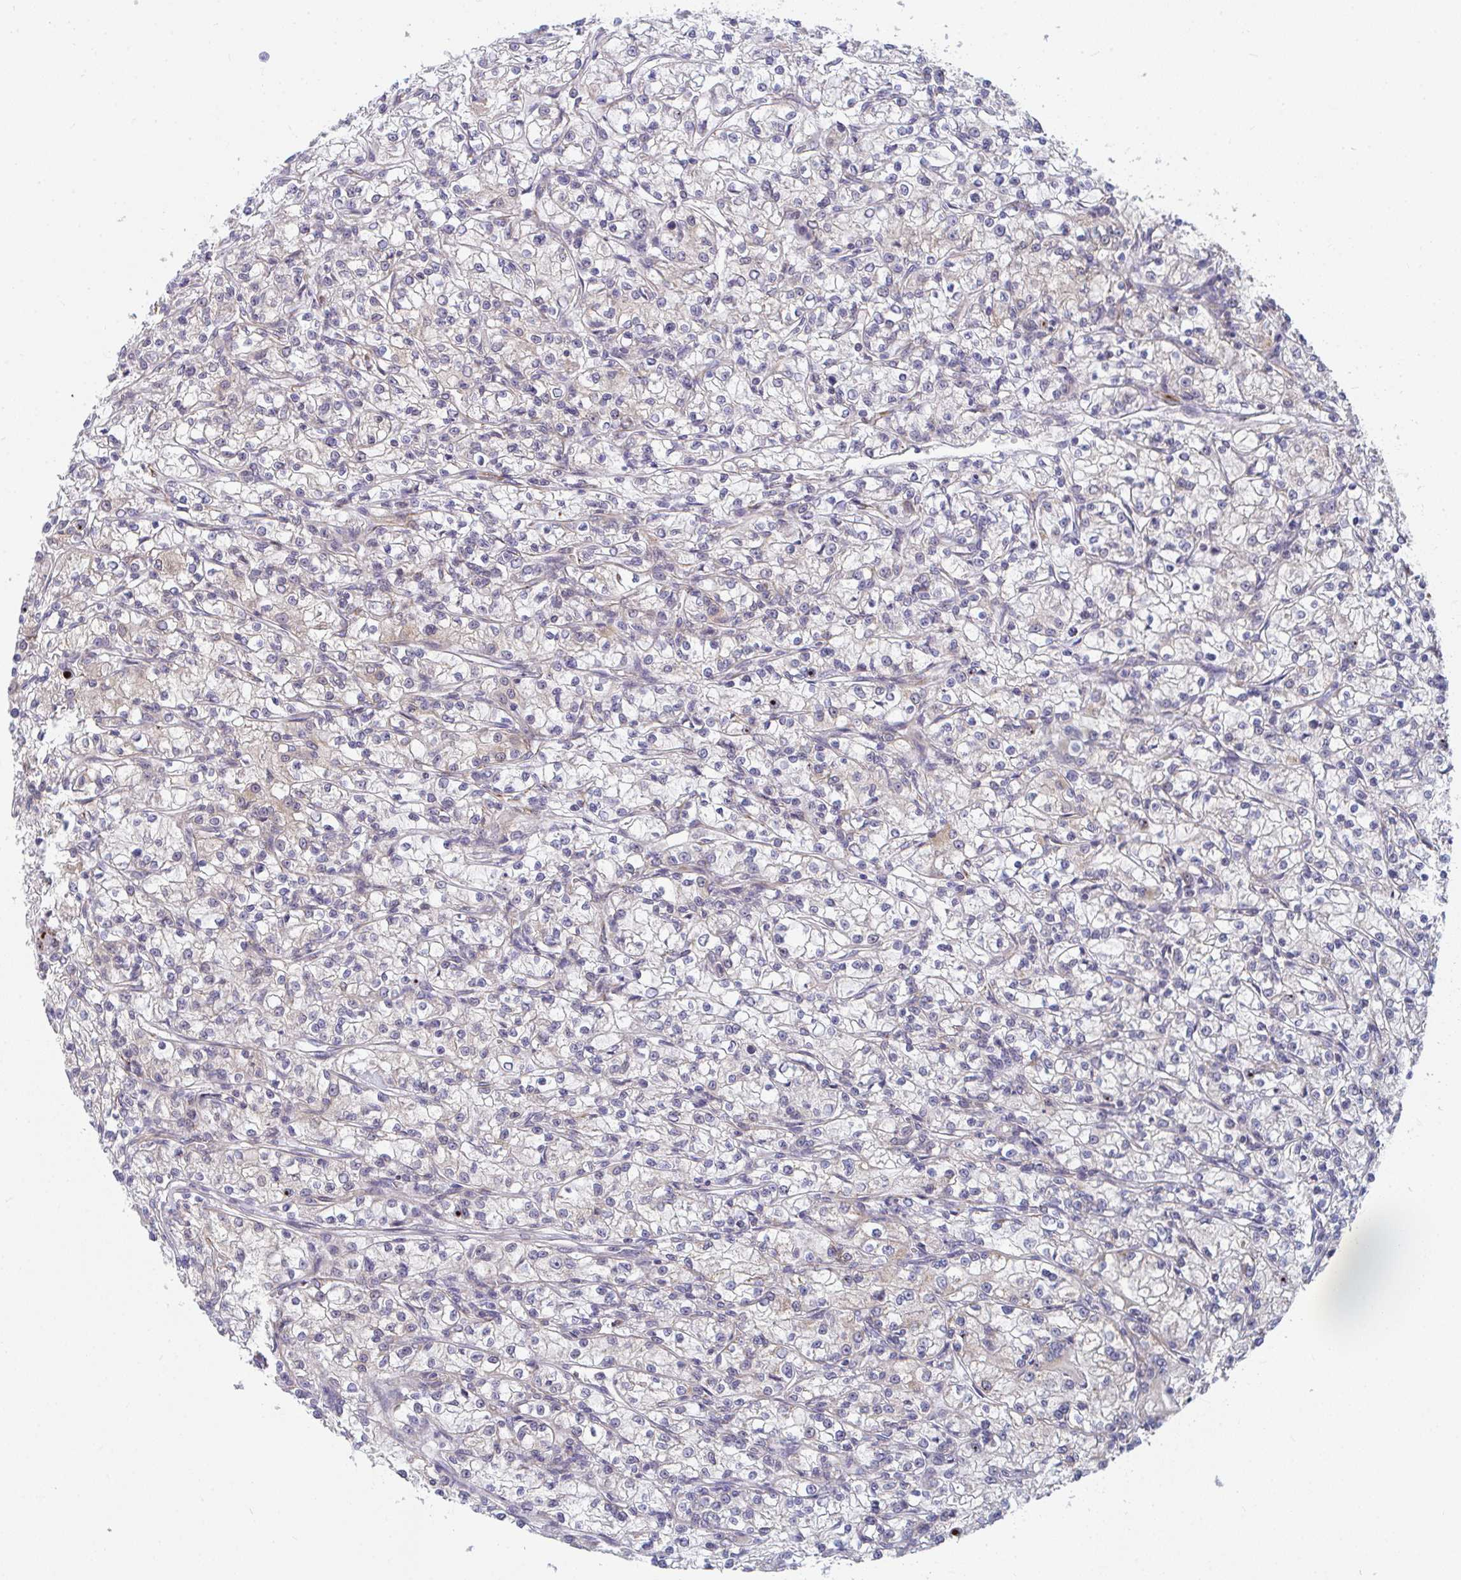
{"staining": {"intensity": "weak", "quantity": "<25%", "location": "cytoplasmic/membranous"}, "tissue": "renal cancer", "cell_type": "Tumor cells", "image_type": "cancer", "snomed": [{"axis": "morphology", "description": "Adenocarcinoma, NOS"}, {"axis": "topography", "description": "Kidney"}], "caption": "Tumor cells are negative for brown protein staining in renal cancer (adenocarcinoma).", "gene": "EIF1AD", "patient": {"sex": "female", "age": 59}}